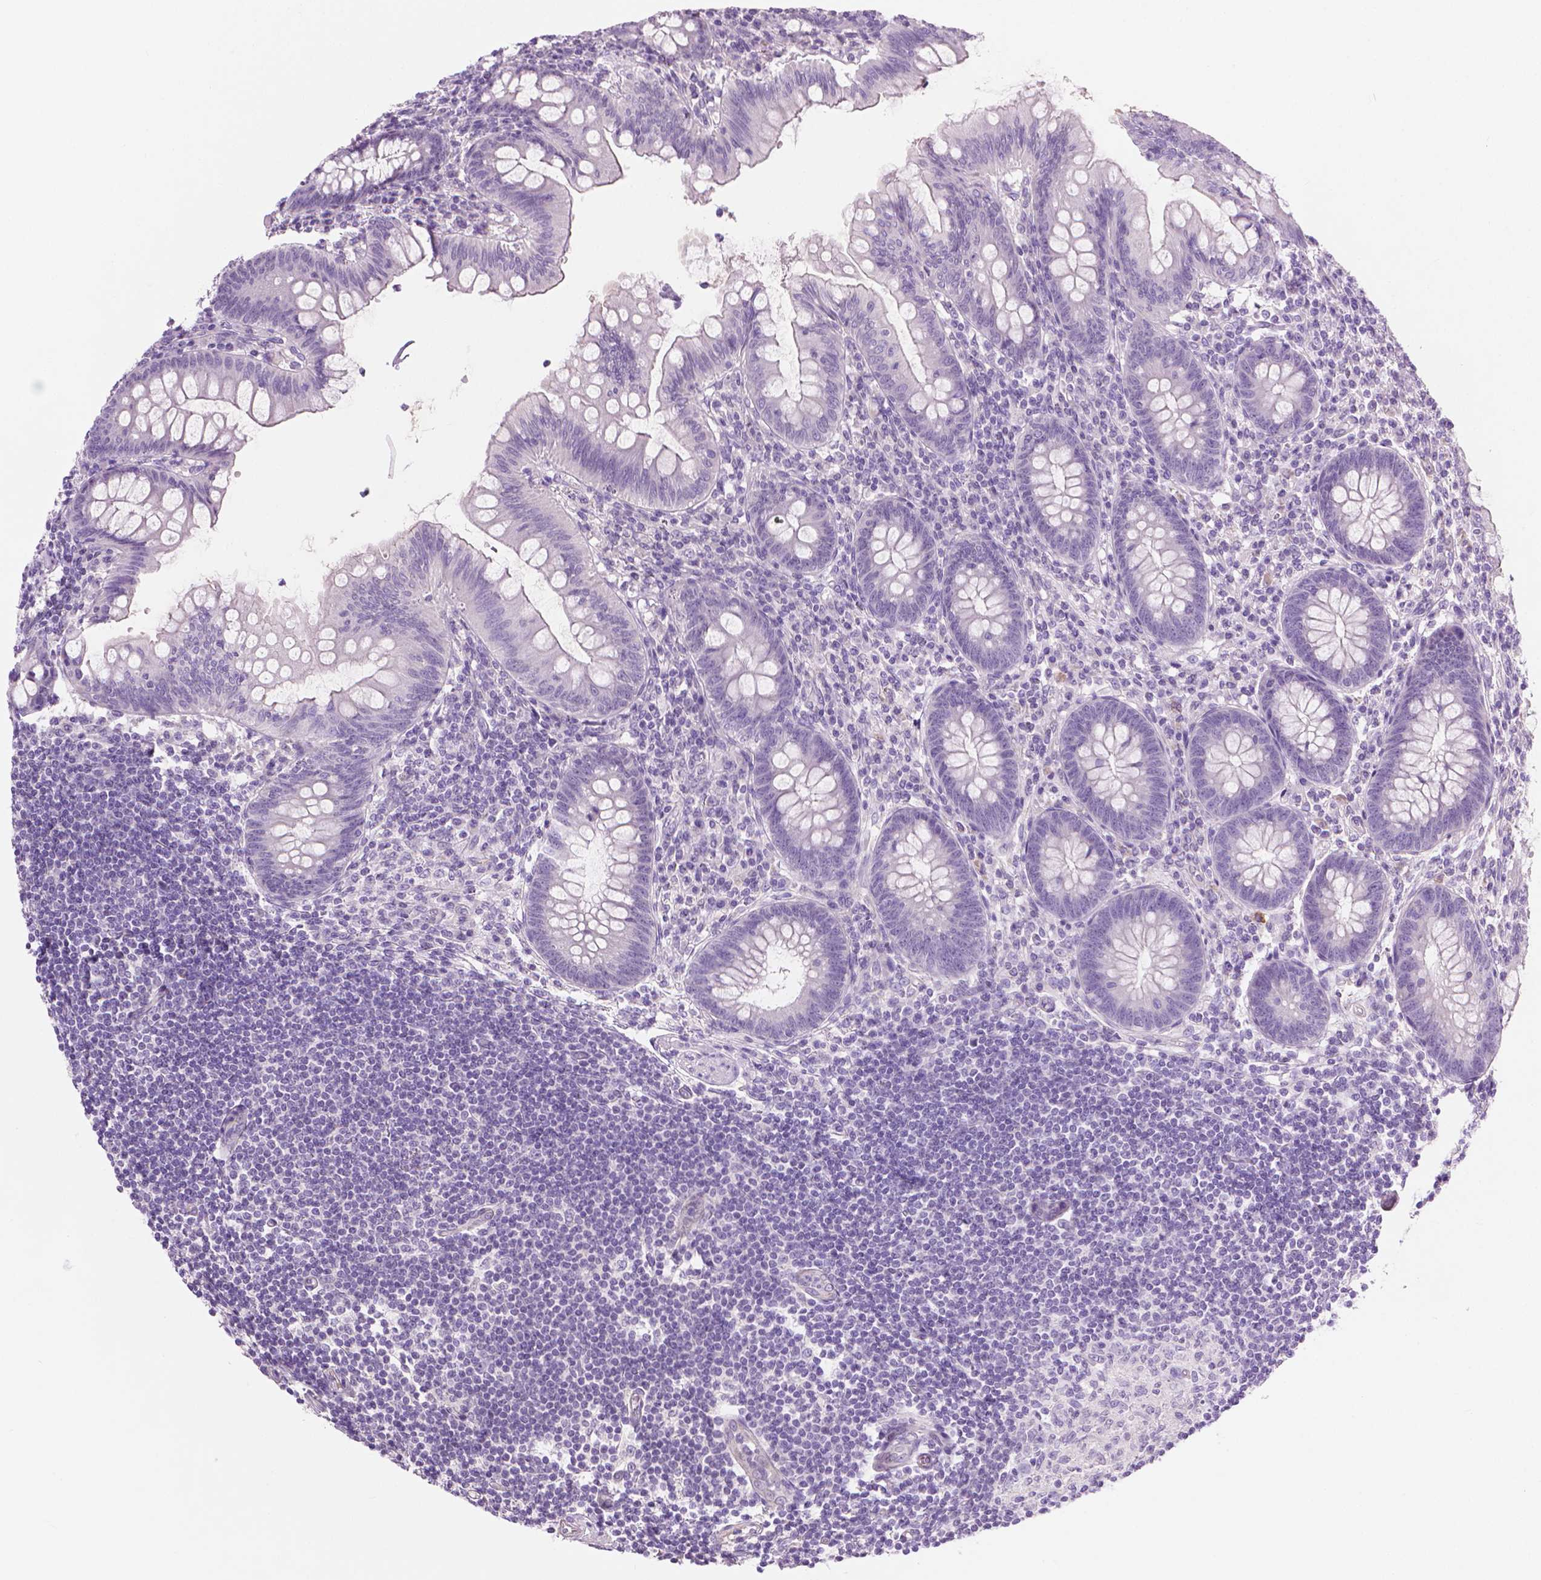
{"staining": {"intensity": "negative", "quantity": "none", "location": "none"}, "tissue": "appendix", "cell_type": "Glandular cells", "image_type": "normal", "snomed": [{"axis": "morphology", "description": "Normal tissue, NOS"}, {"axis": "topography", "description": "Appendix"}], "caption": "IHC photomicrograph of unremarkable human appendix stained for a protein (brown), which exhibits no expression in glandular cells.", "gene": "KRT73", "patient": {"sex": "female", "age": 57}}